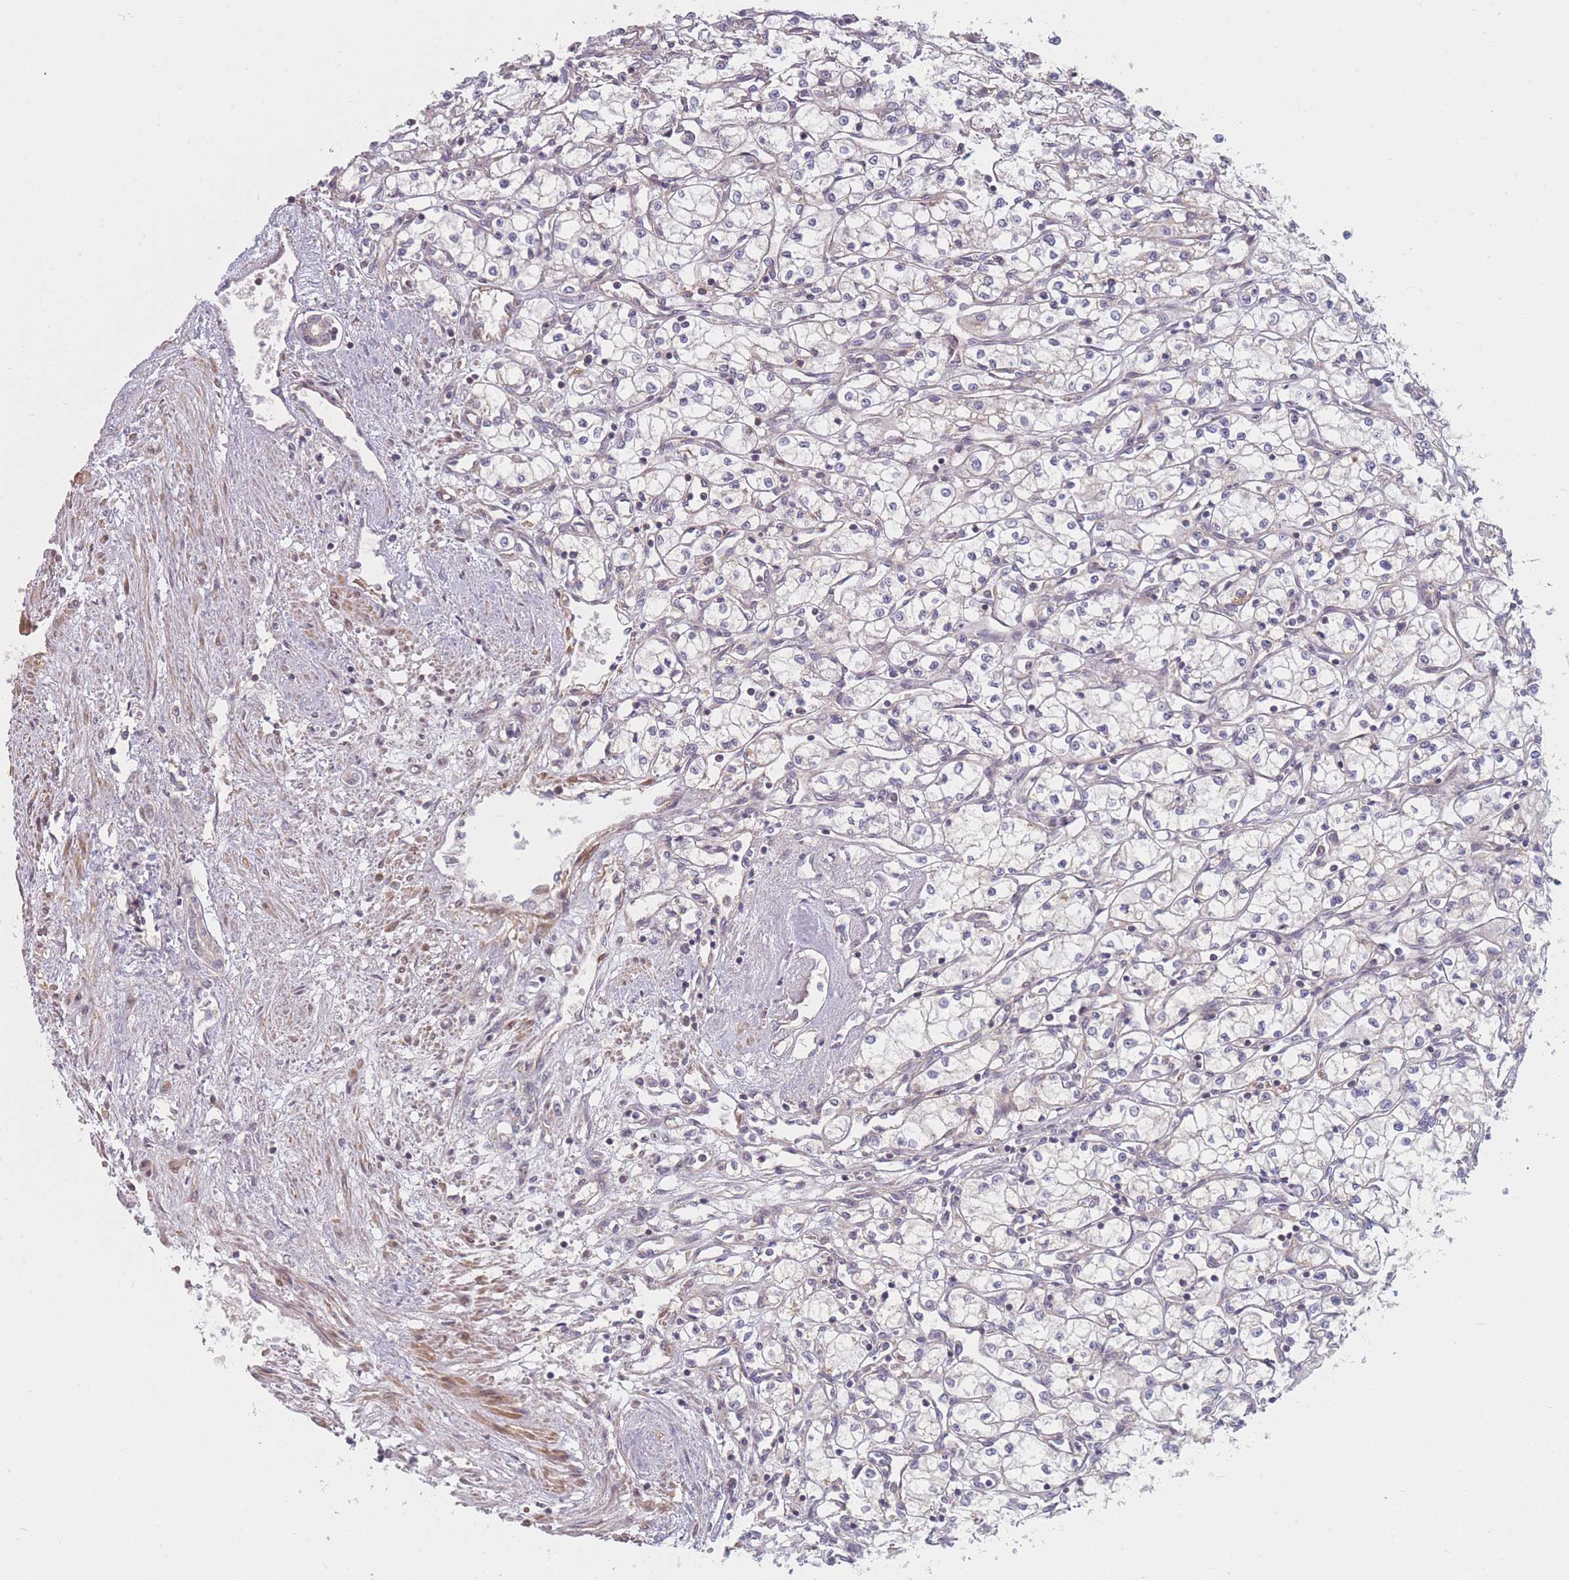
{"staining": {"intensity": "negative", "quantity": "none", "location": "none"}, "tissue": "renal cancer", "cell_type": "Tumor cells", "image_type": "cancer", "snomed": [{"axis": "morphology", "description": "Adenocarcinoma, NOS"}, {"axis": "topography", "description": "Kidney"}], "caption": "Immunohistochemistry photomicrograph of neoplastic tissue: human renal cancer (adenocarcinoma) stained with DAB (3,3'-diaminobenzidine) demonstrates no significant protein expression in tumor cells.", "gene": "FAM153A", "patient": {"sex": "male", "age": 59}}